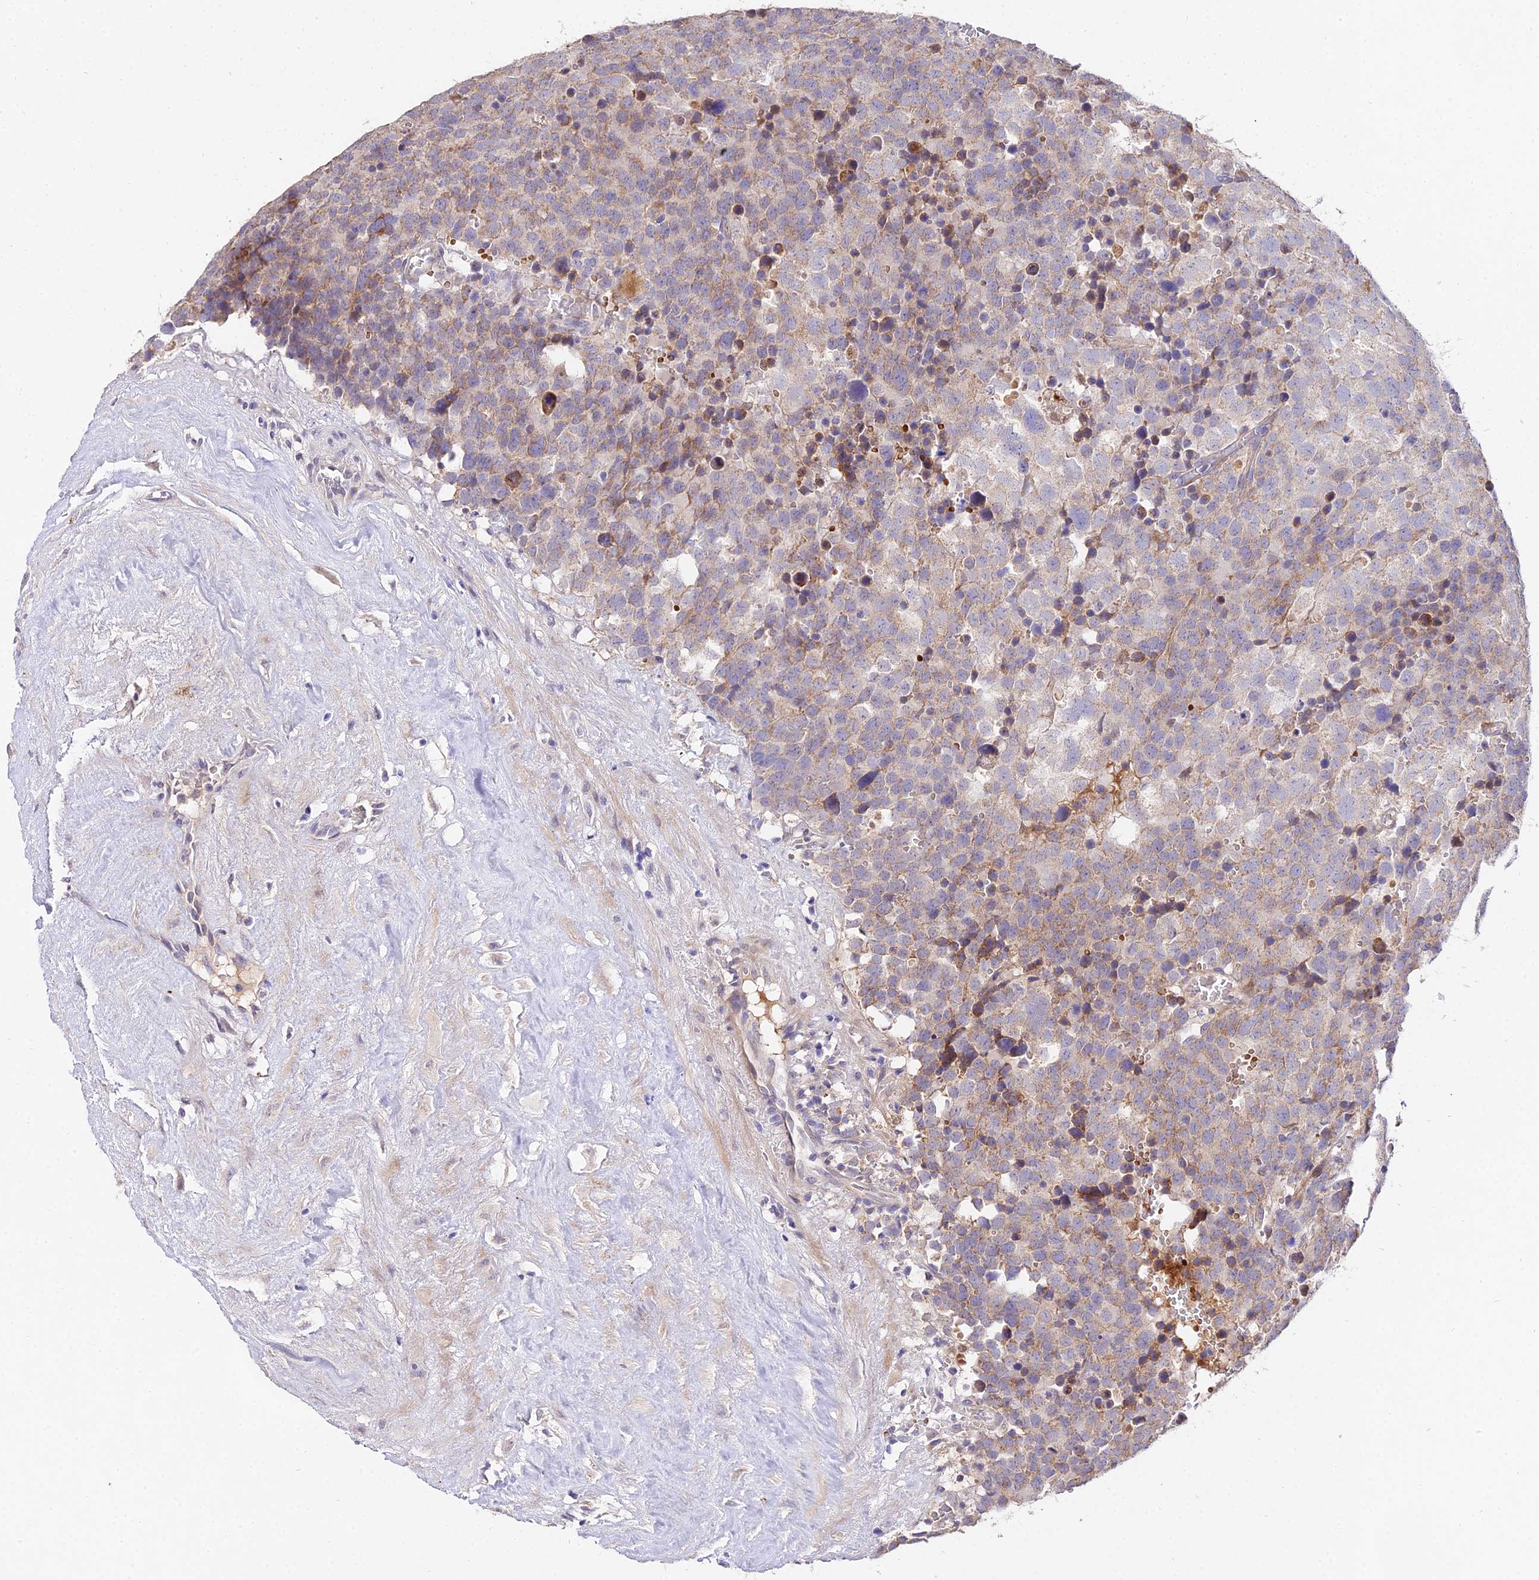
{"staining": {"intensity": "moderate", "quantity": "<25%", "location": "cytoplasmic/membranous"}, "tissue": "testis cancer", "cell_type": "Tumor cells", "image_type": "cancer", "snomed": [{"axis": "morphology", "description": "Seminoma, NOS"}, {"axis": "topography", "description": "Testis"}], "caption": "A high-resolution histopathology image shows immunohistochemistry (IHC) staining of testis cancer, which exhibits moderate cytoplasmic/membranous positivity in about <25% of tumor cells. The protein is shown in brown color, while the nuclei are stained blue.", "gene": "WDR5B", "patient": {"sex": "male", "age": 71}}